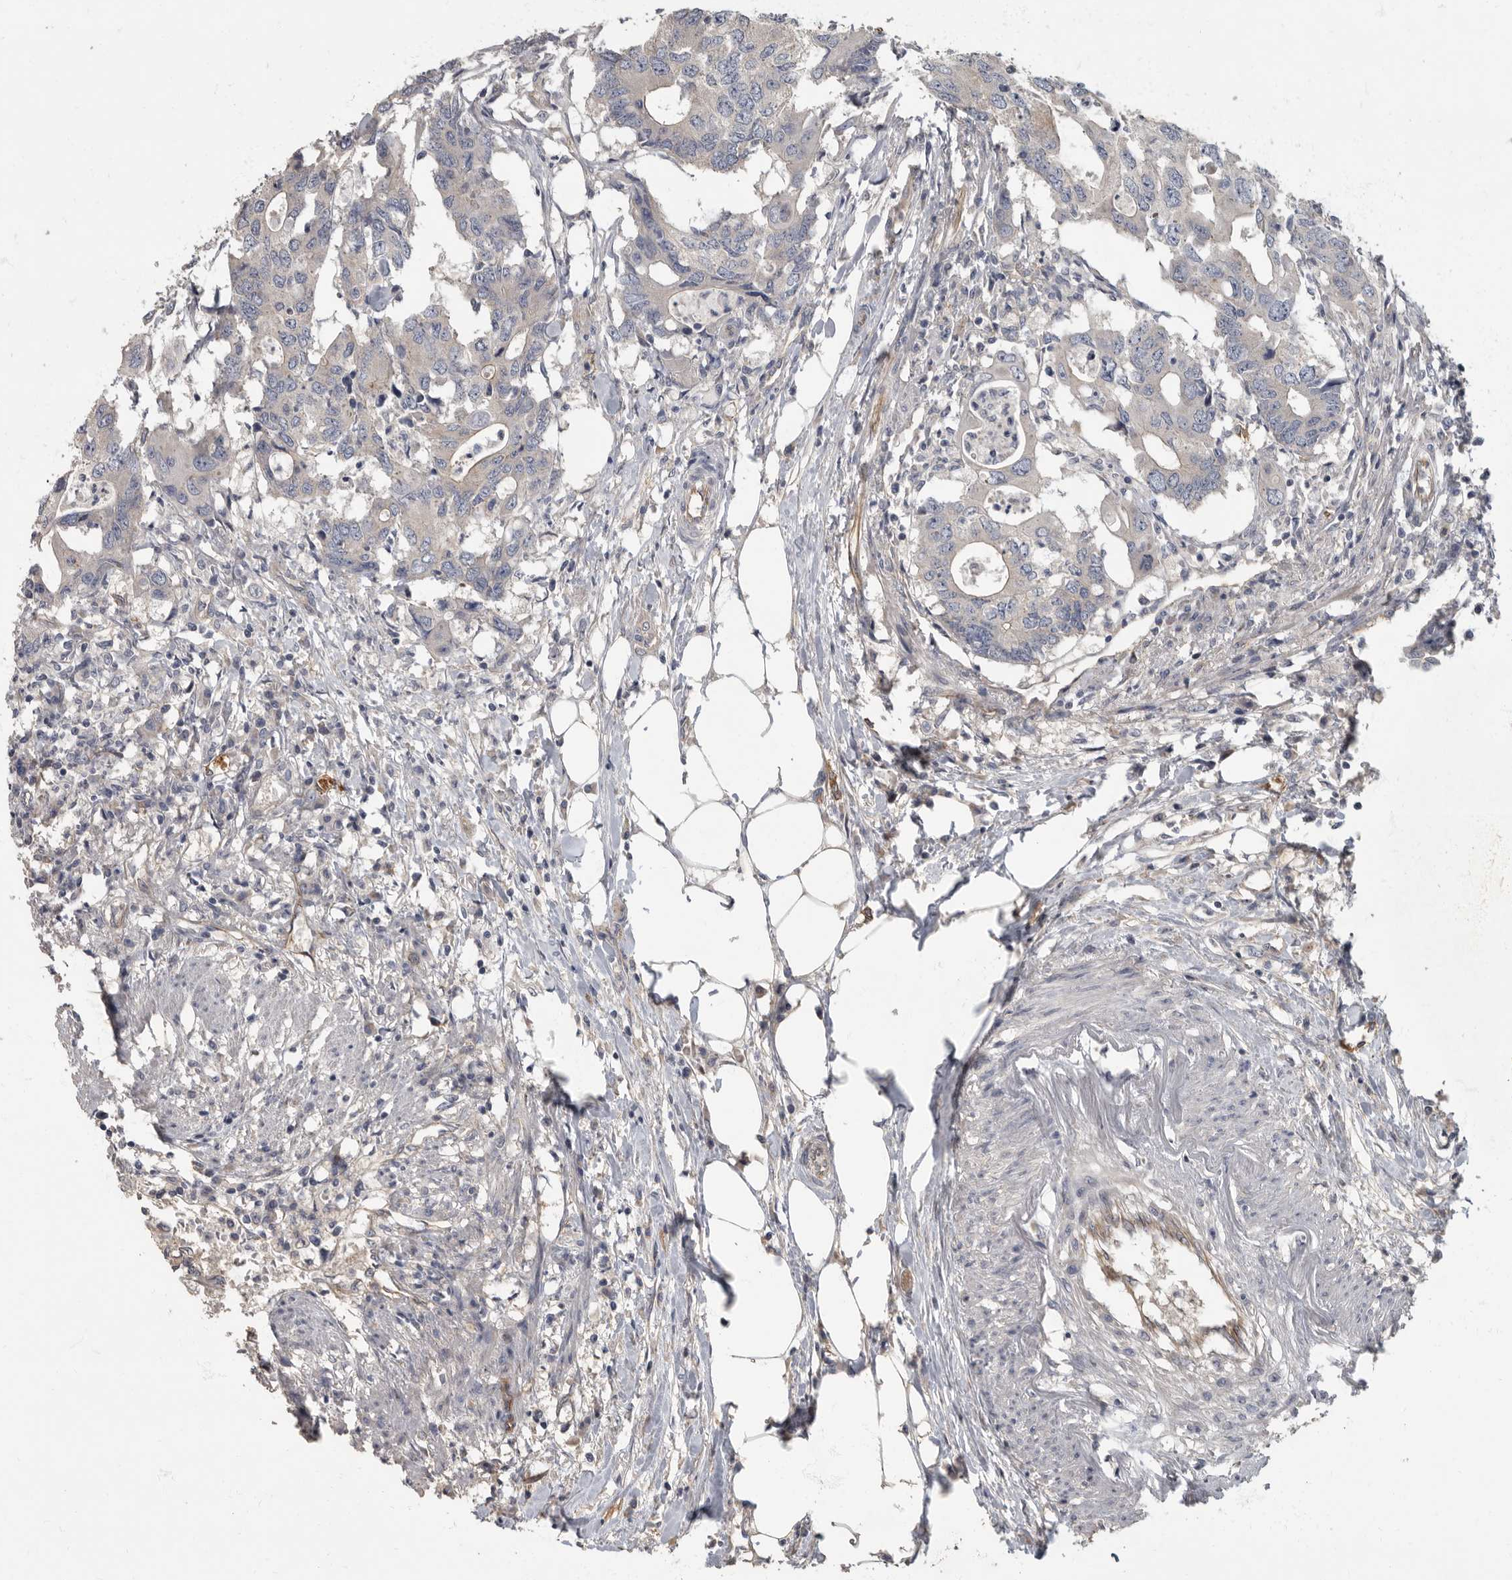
{"staining": {"intensity": "negative", "quantity": "none", "location": "none"}, "tissue": "colorectal cancer", "cell_type": "Tumor cells", "image_type": "cancer", "snomed": [{"axis": "morphology", "description": "Adenocarcinoma, NOS"}, {"axis": "topography", "description": "Colon"}], "caption": "Photomicrograph shows no protein staining in tumor cells of colorectal adenocarcinoma tissue.", "gene": "PDK1", "patient": {"sex": "male", "age": 71}}